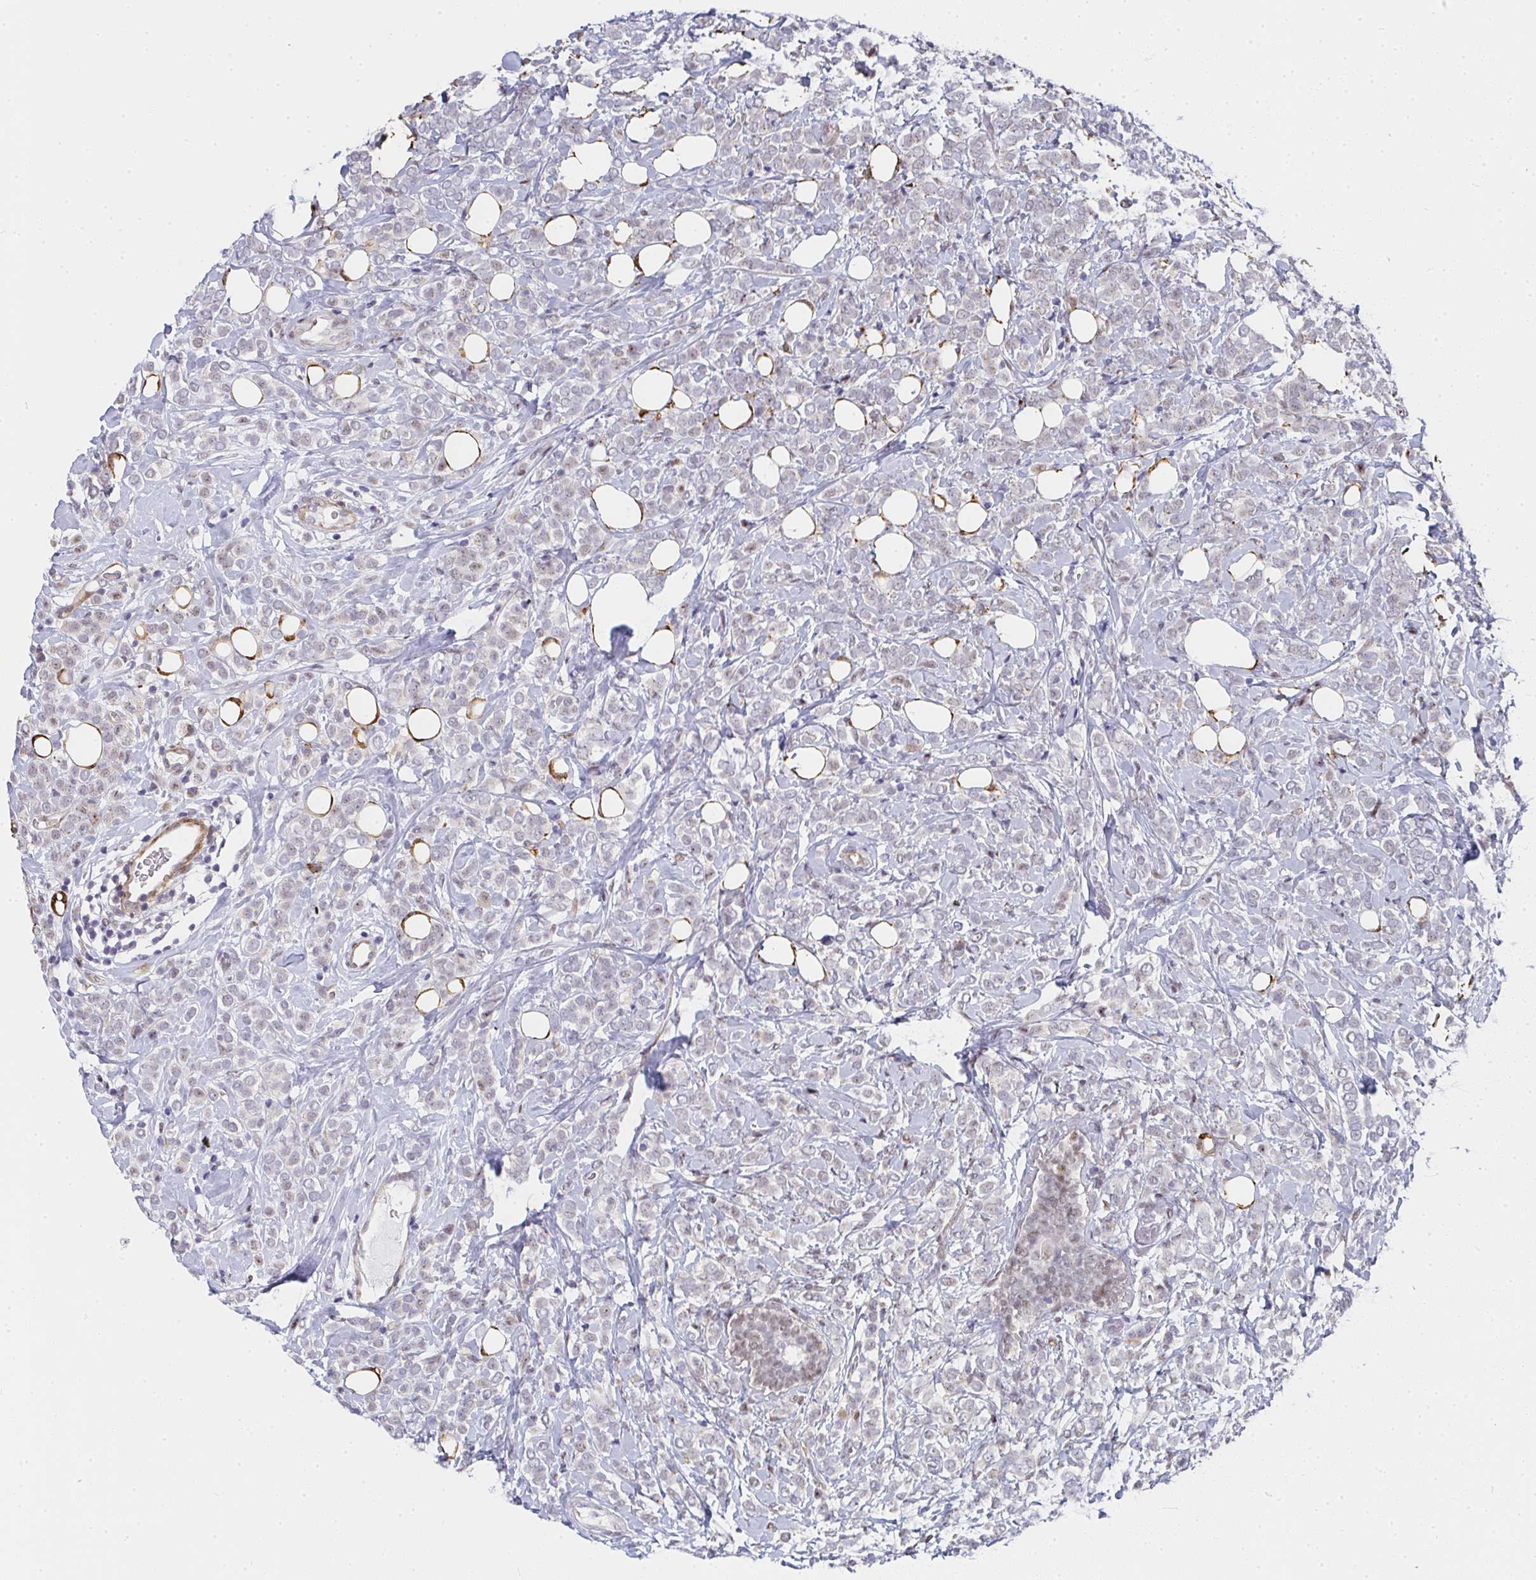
{"staining": {"intensity": "weak", "quantity": "<25%", "location": "nuclear"}, "tissue": "breast cancer", "cell_type": "Tumor cells", "image_type": "cancer", "snomed": [{"axis": "morphology", "description": "Lobular carcinoma"}, {"axis": "topography", "description": "Breast"}], "caption": "Immunohistochemistry (IHC) of breast lobular carcinoma demonstrates no expression in tumor cells. (DAB IHC, high magnification).", "gene": "ZIC3", "patient": {"sex": "female", "age": 49}}